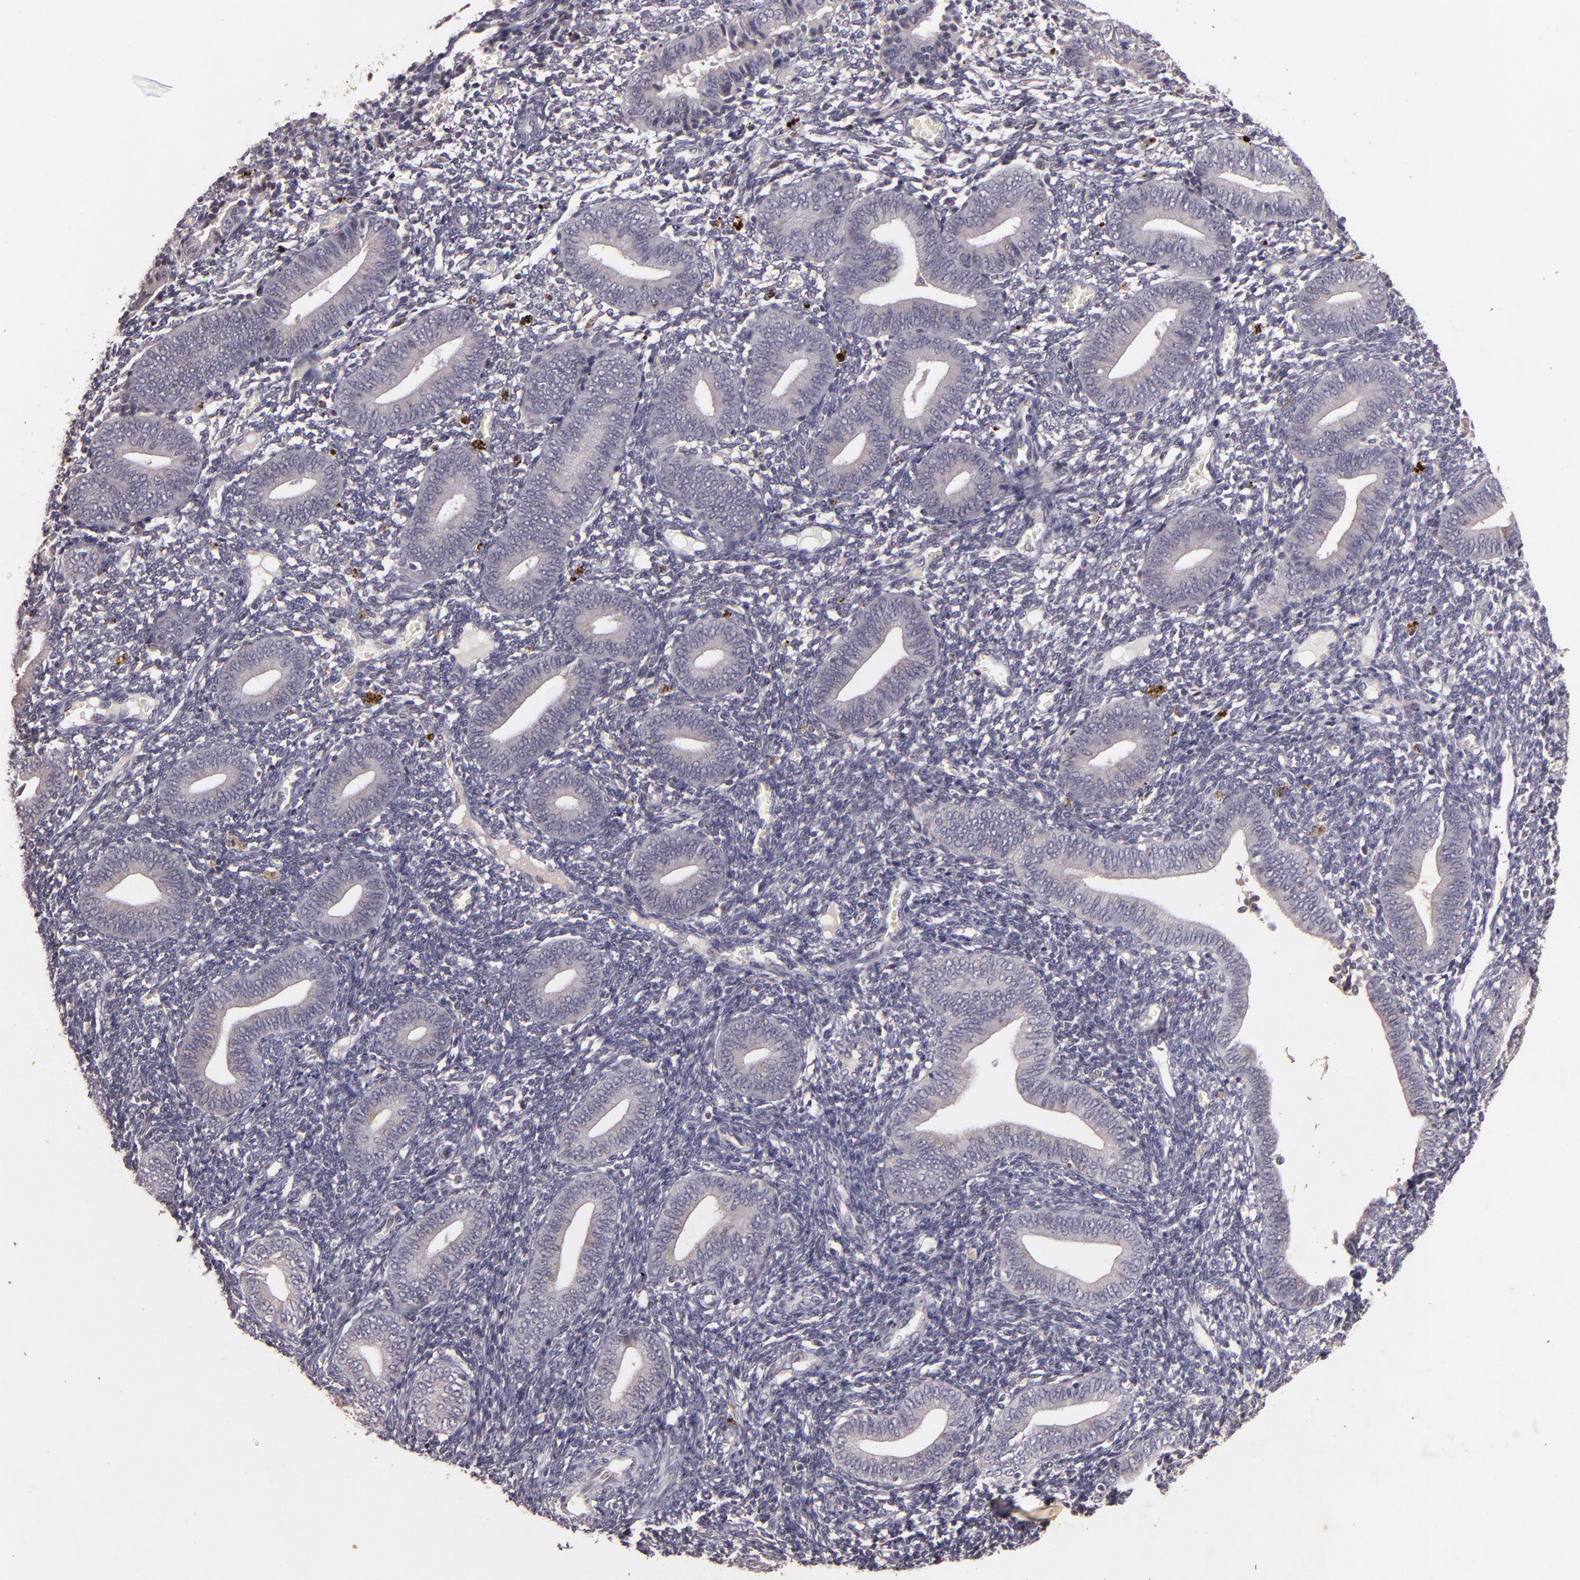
{"staining": {"intensity": "negative", "quantity": "none", "location": "none"}, "tissue": "endometrium", "cell_type": "Cells in endometrial stroma", "image_type": "normal", "snomed": [{"axis": "morphology", "description": "Normal tissue, NOS"}, {"axis": "topography", "description": "Uterus"}, {"axis": "topography", "description": "Endometrium"}], "caption": "This is an immunohistochemistry (IHC) photomicrograph of benign endometrium. There is no staining in cells in endometrial stroma.", "gene": "TFF1", "patient": {"sex": "female", "age": 33}}